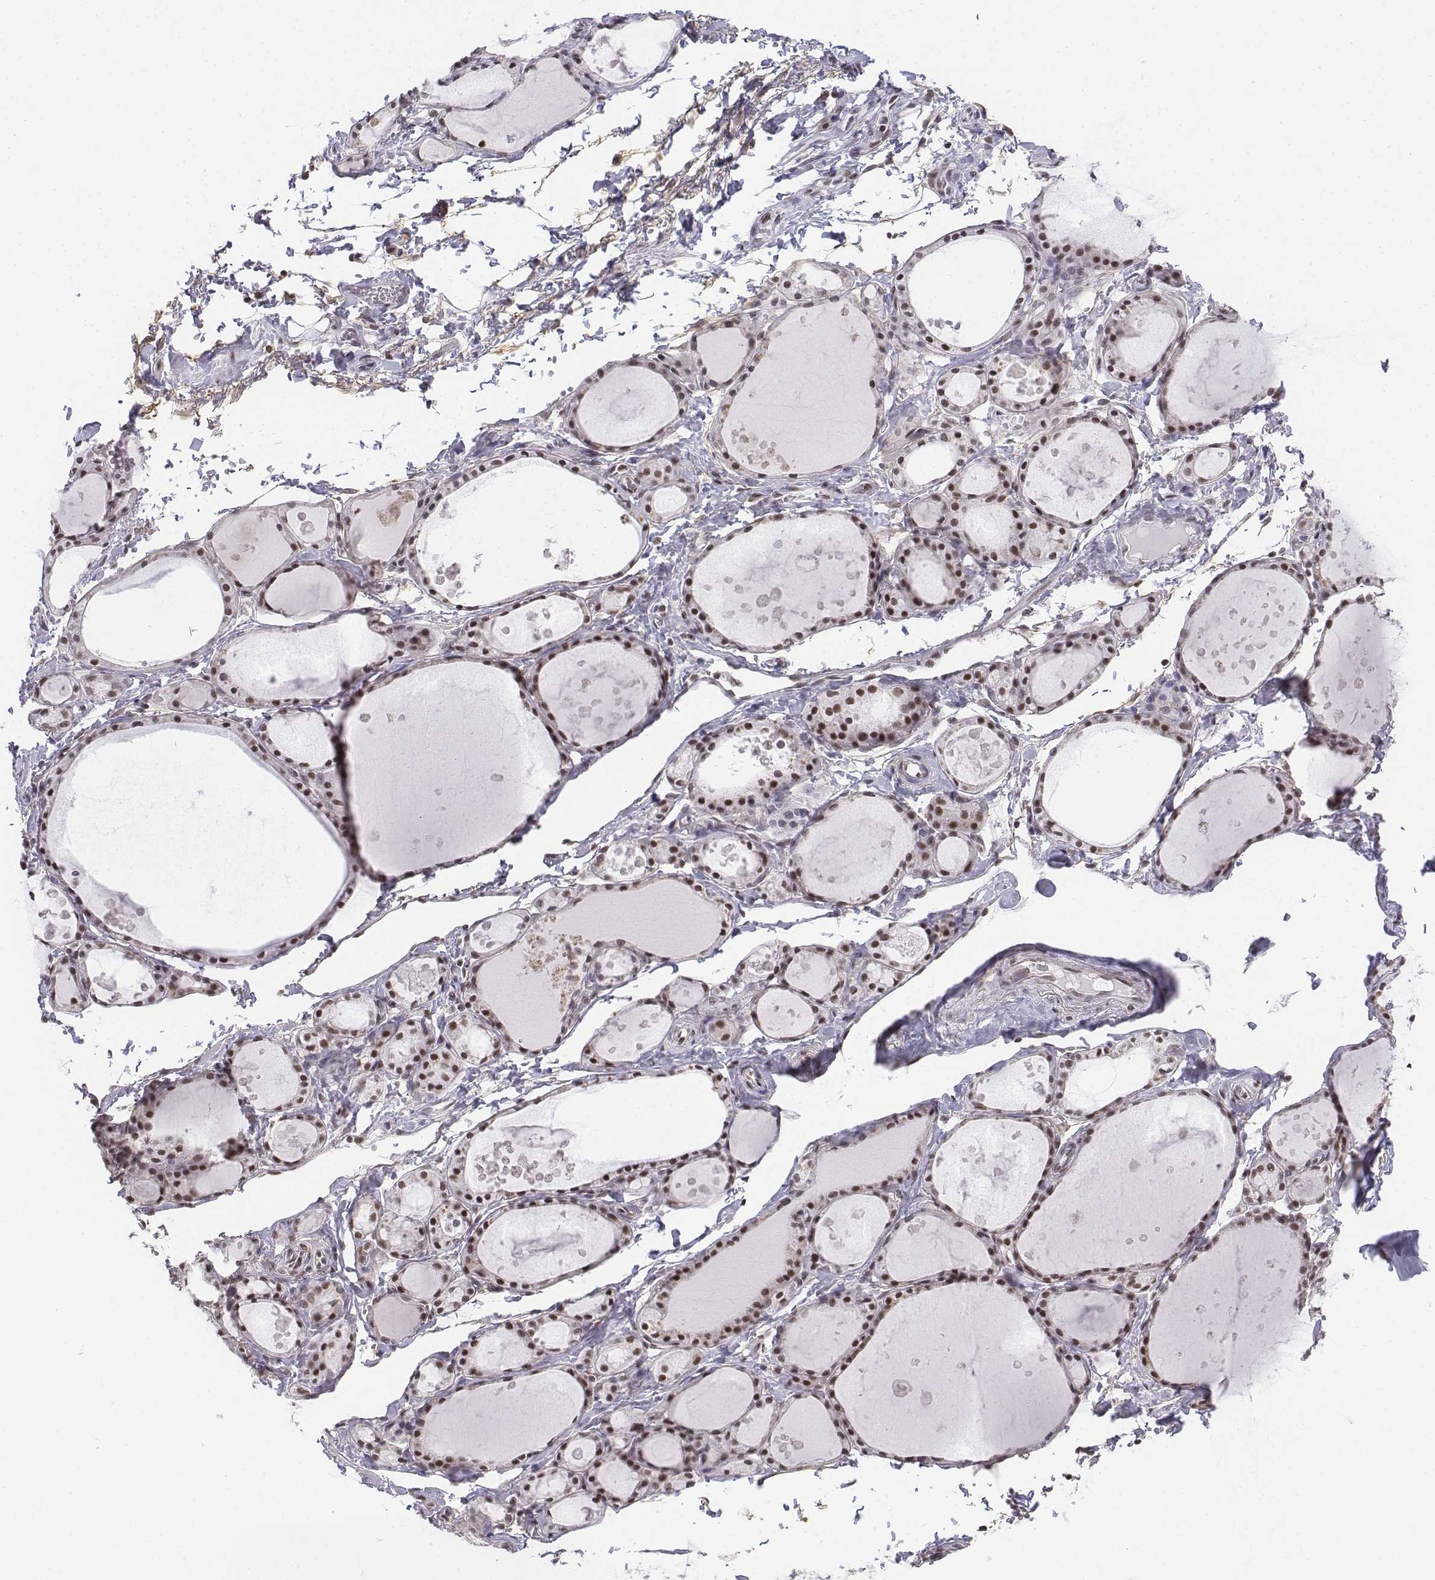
{"staining": {"intensity": "moderate", "quantity": ">75%", "location": "nuclear"}, "tissue": "thyroid gland", "cell_type": "Glandular cells", "image_type": "normal", "snomed": [{"axis": "morphology", "description": "Normal tissue, NOS"}, {"axis": "topography", "description": "Thyroid gland"}], "caption": "Immunohistochemistry of benign thyroid gland shows medium levels of moderate nuclear positivity in approximately >75% of glandular cells.", "gene": "SETD1A", "patient": {"sex": "male", "age": 68}}